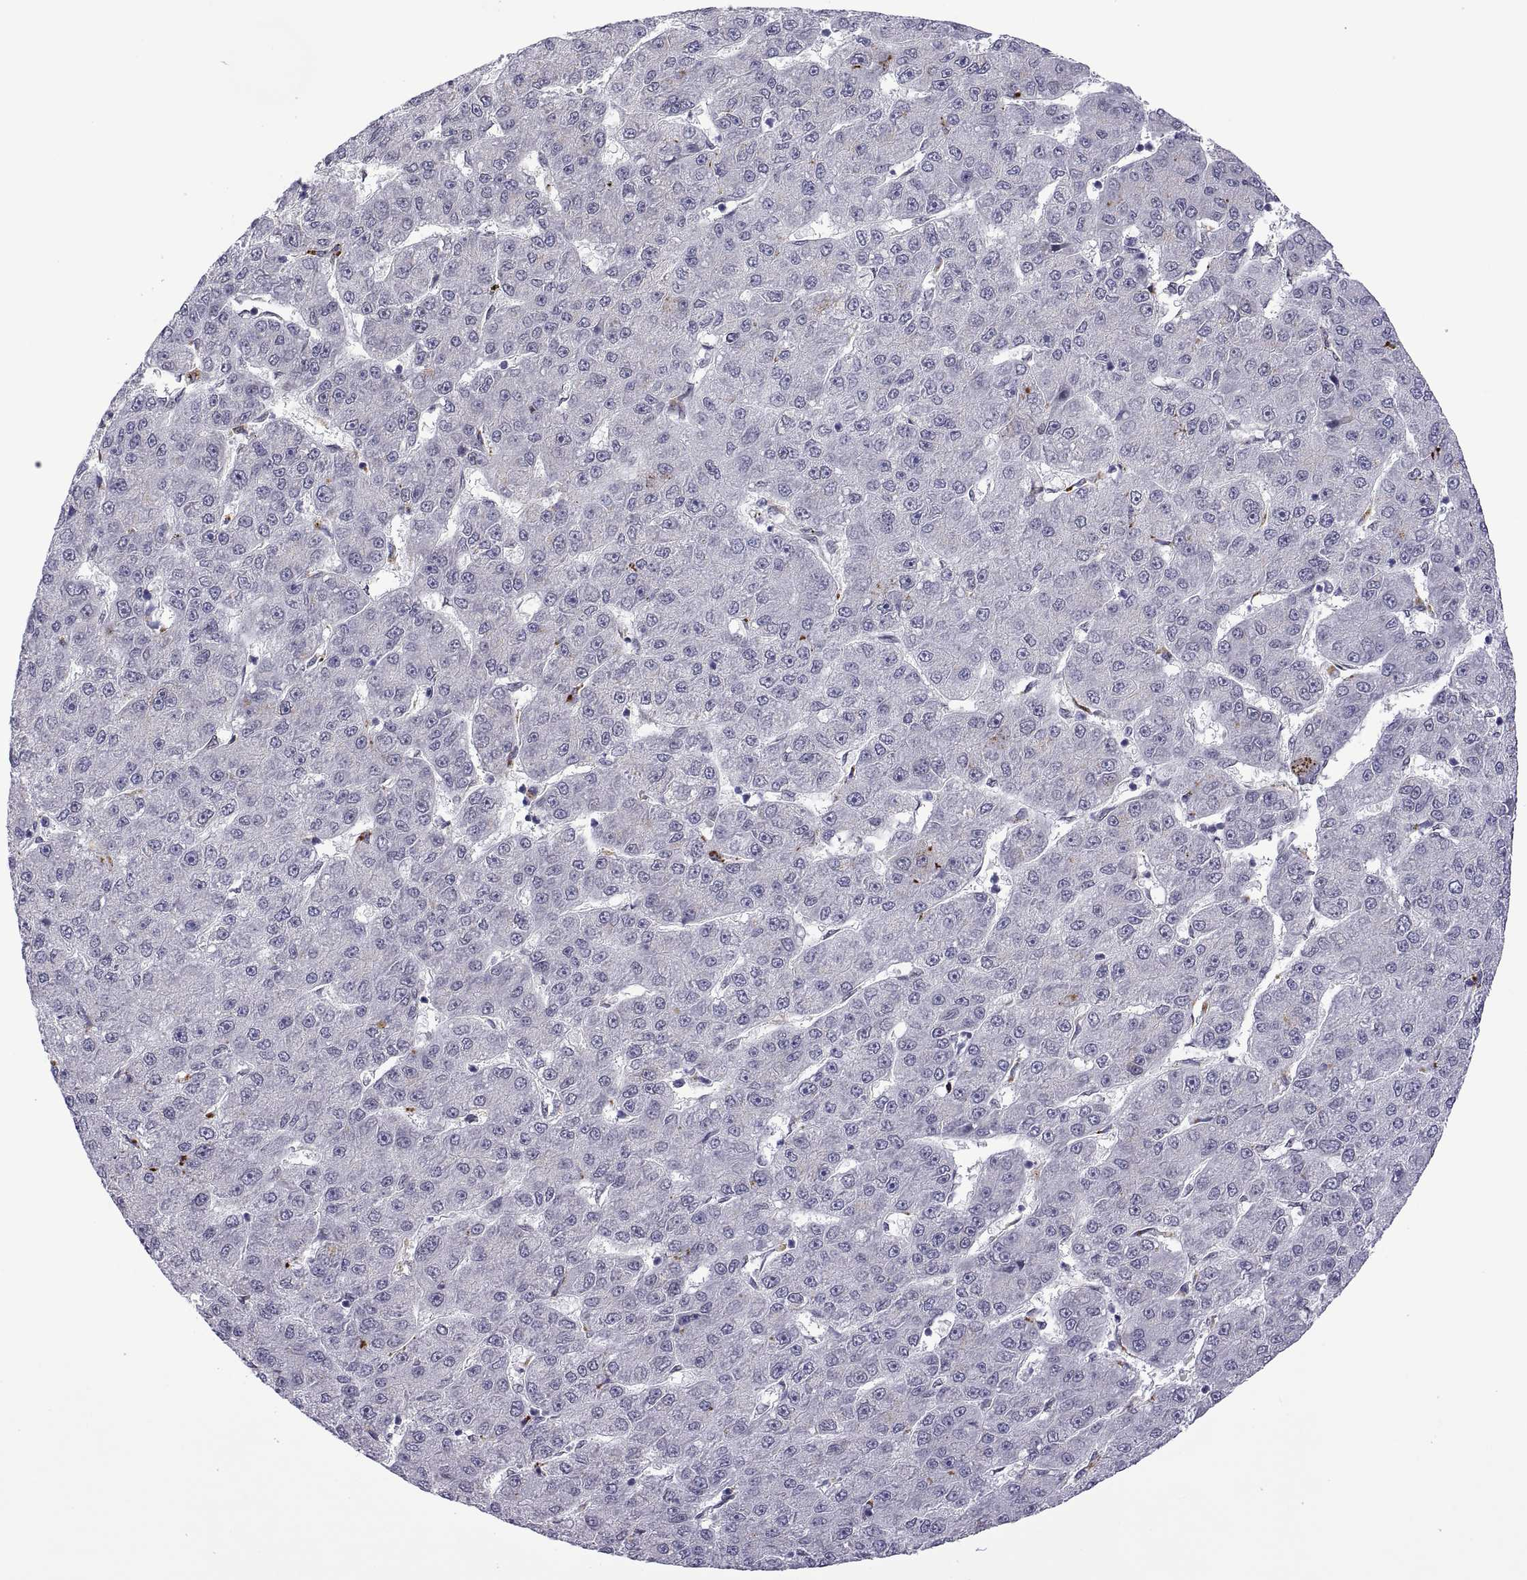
{"staining": {"intensity": "negative", "quantity": "none", "location": "none"}, "tissue": "liver cancer", "cell_type": "Tumor cells", "image_type": "cancer", "snomed": [{"axis": "morphology", "description": "Carcinoma, Hepatocellular, NOS"}, {"axis": "topography", "description": "Liver"}], "caption": "A micrograph of human liver hepatocellular carcinoma is negative for staining in tumor cells.", "gene": "NR4A1", "patient": {"sex": "male", "age": 67}}